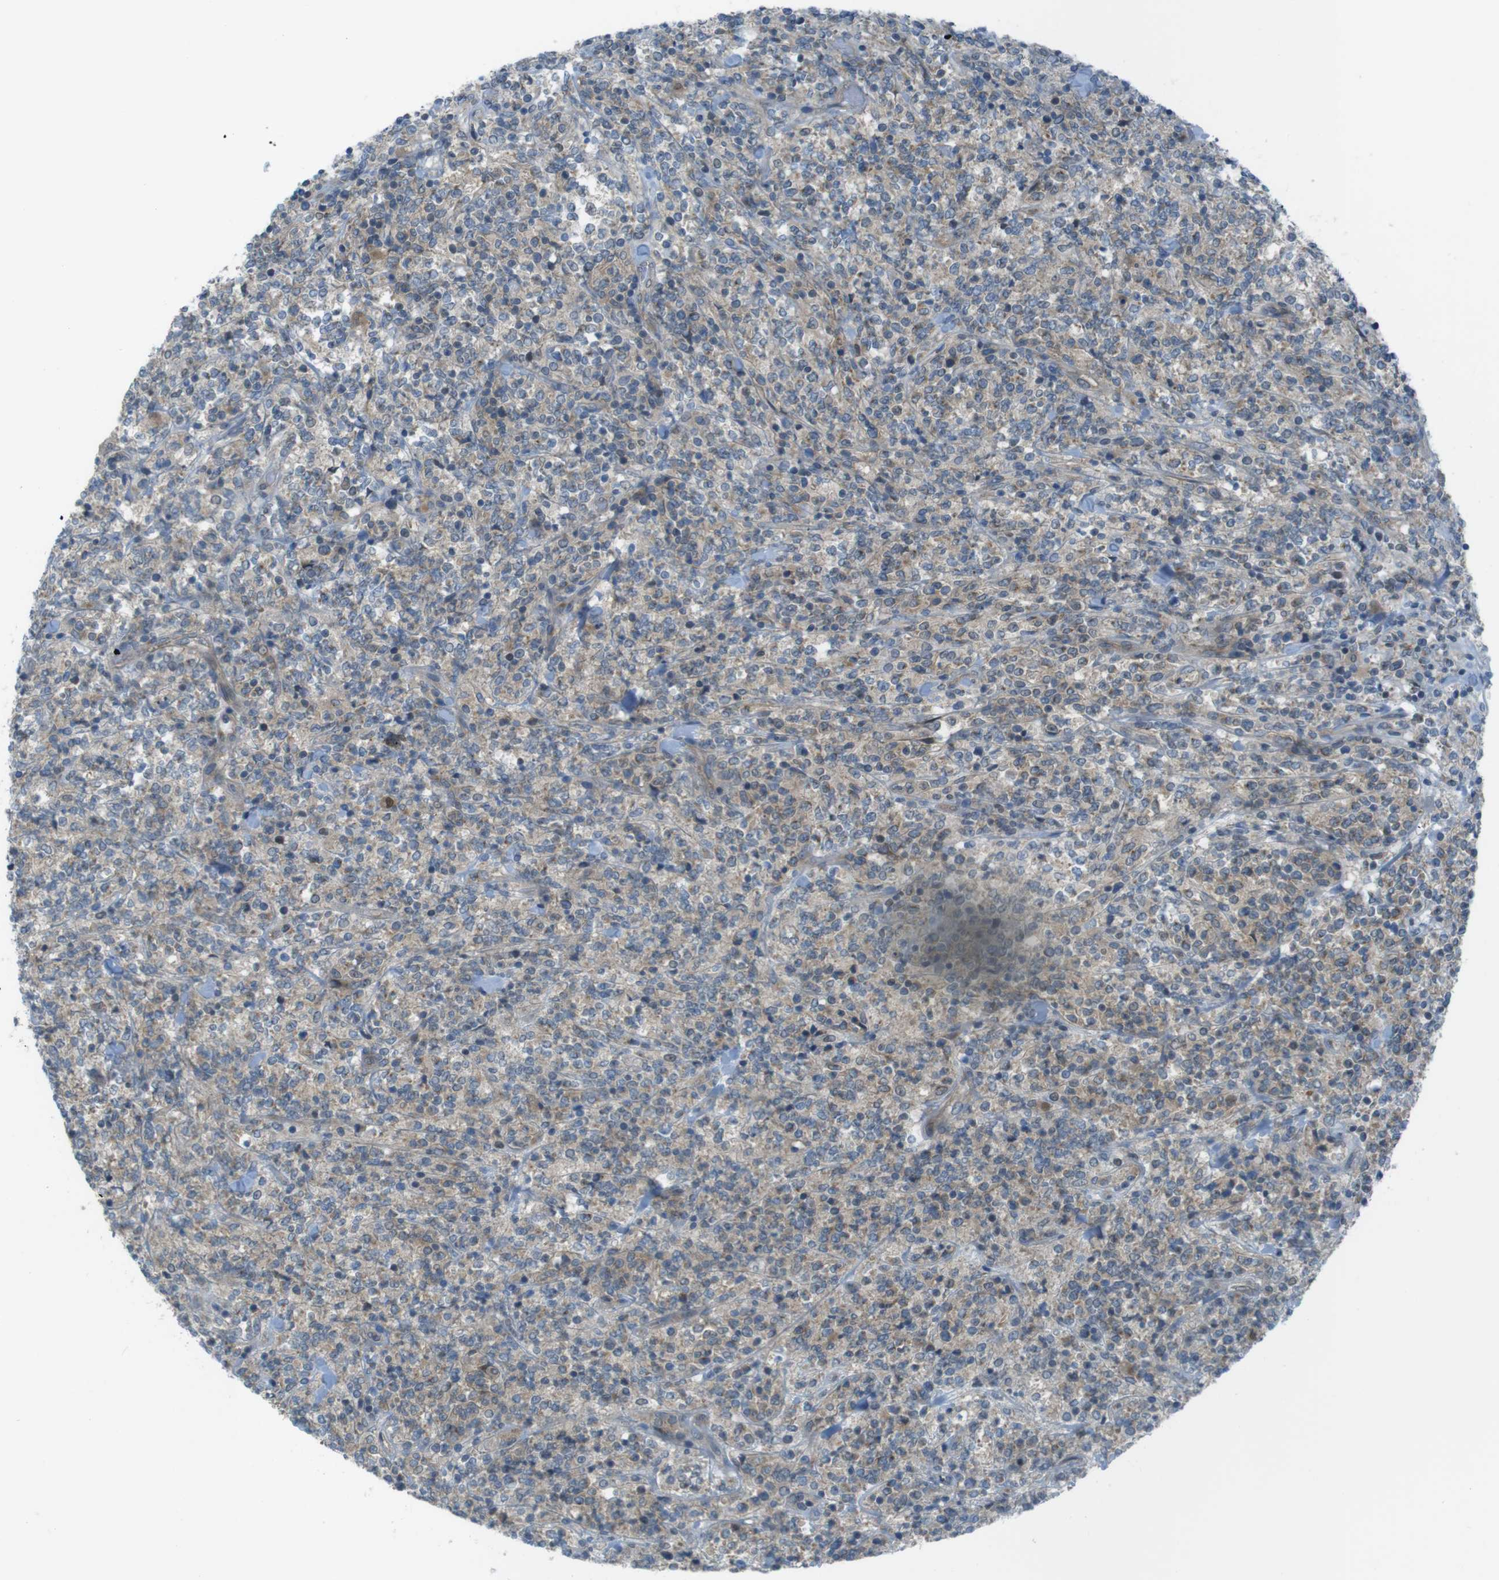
{"staining": {"intensity": "weak", "quantity": "<25%", "location": "cytoplasmic/membranous"}, "tissue": "lymphoma", "cell_type": "Tumor cells", "image_type": "cancer", "snomed": [{"axis": "morphology", "description": "Malignant lymphoma, non-Hodgkin's type, High grade"}, {"axis": "topography", "description": "Soft tissue"}], "caption": "This is an immunohistochemistry (IHC) image of human lymphoma. There is no expression in tumor cells.", "gene": "ZDHHC20", "patient": {"sex": "male", "age": 18}}